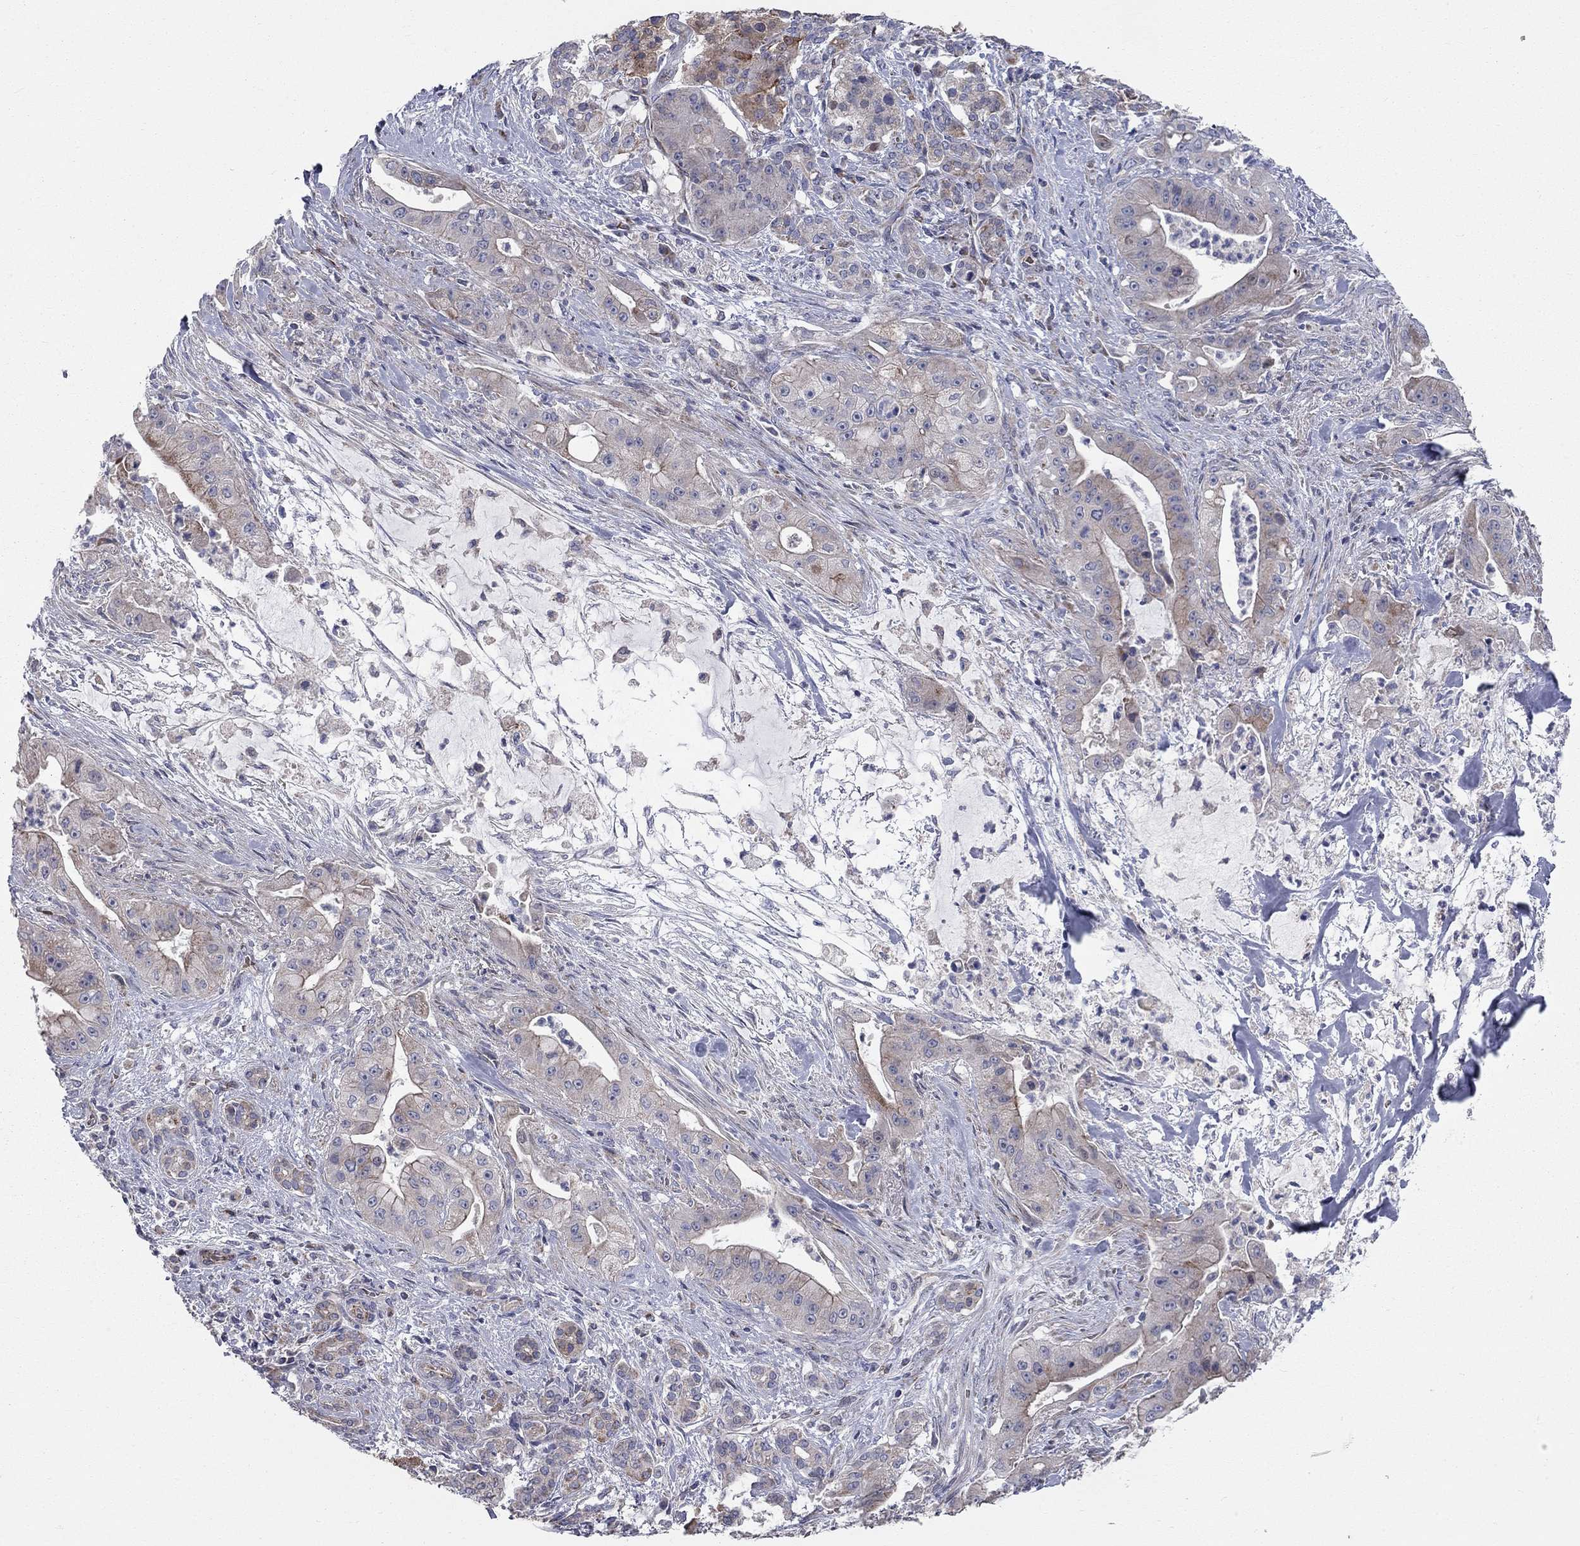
{"staining": {"intensity": "weak", "quantity": "<25%", "location": "cytoplasmic/membranous"}, "tissue": "pancreatic cancer", "cell_type": "Tumor cells", "image_type": "cancer", "snomed": [{"axis": "morphology", "description": "Normal tissue, NOS"}, {"axis": "morphology", "description": "Inflammation, NOS"}, {"axis": "morphology", "description": "Adenocarcinoma, NOS"}, {"axis": "topography", "description": "Pancreas"}], "caption": "Immunohistochemistry (IHC) of pancreatic cancer reveals no expression in tumor cells.", "gene": "KANSL1L", "patient": {"sex": "male", "age": 57}}